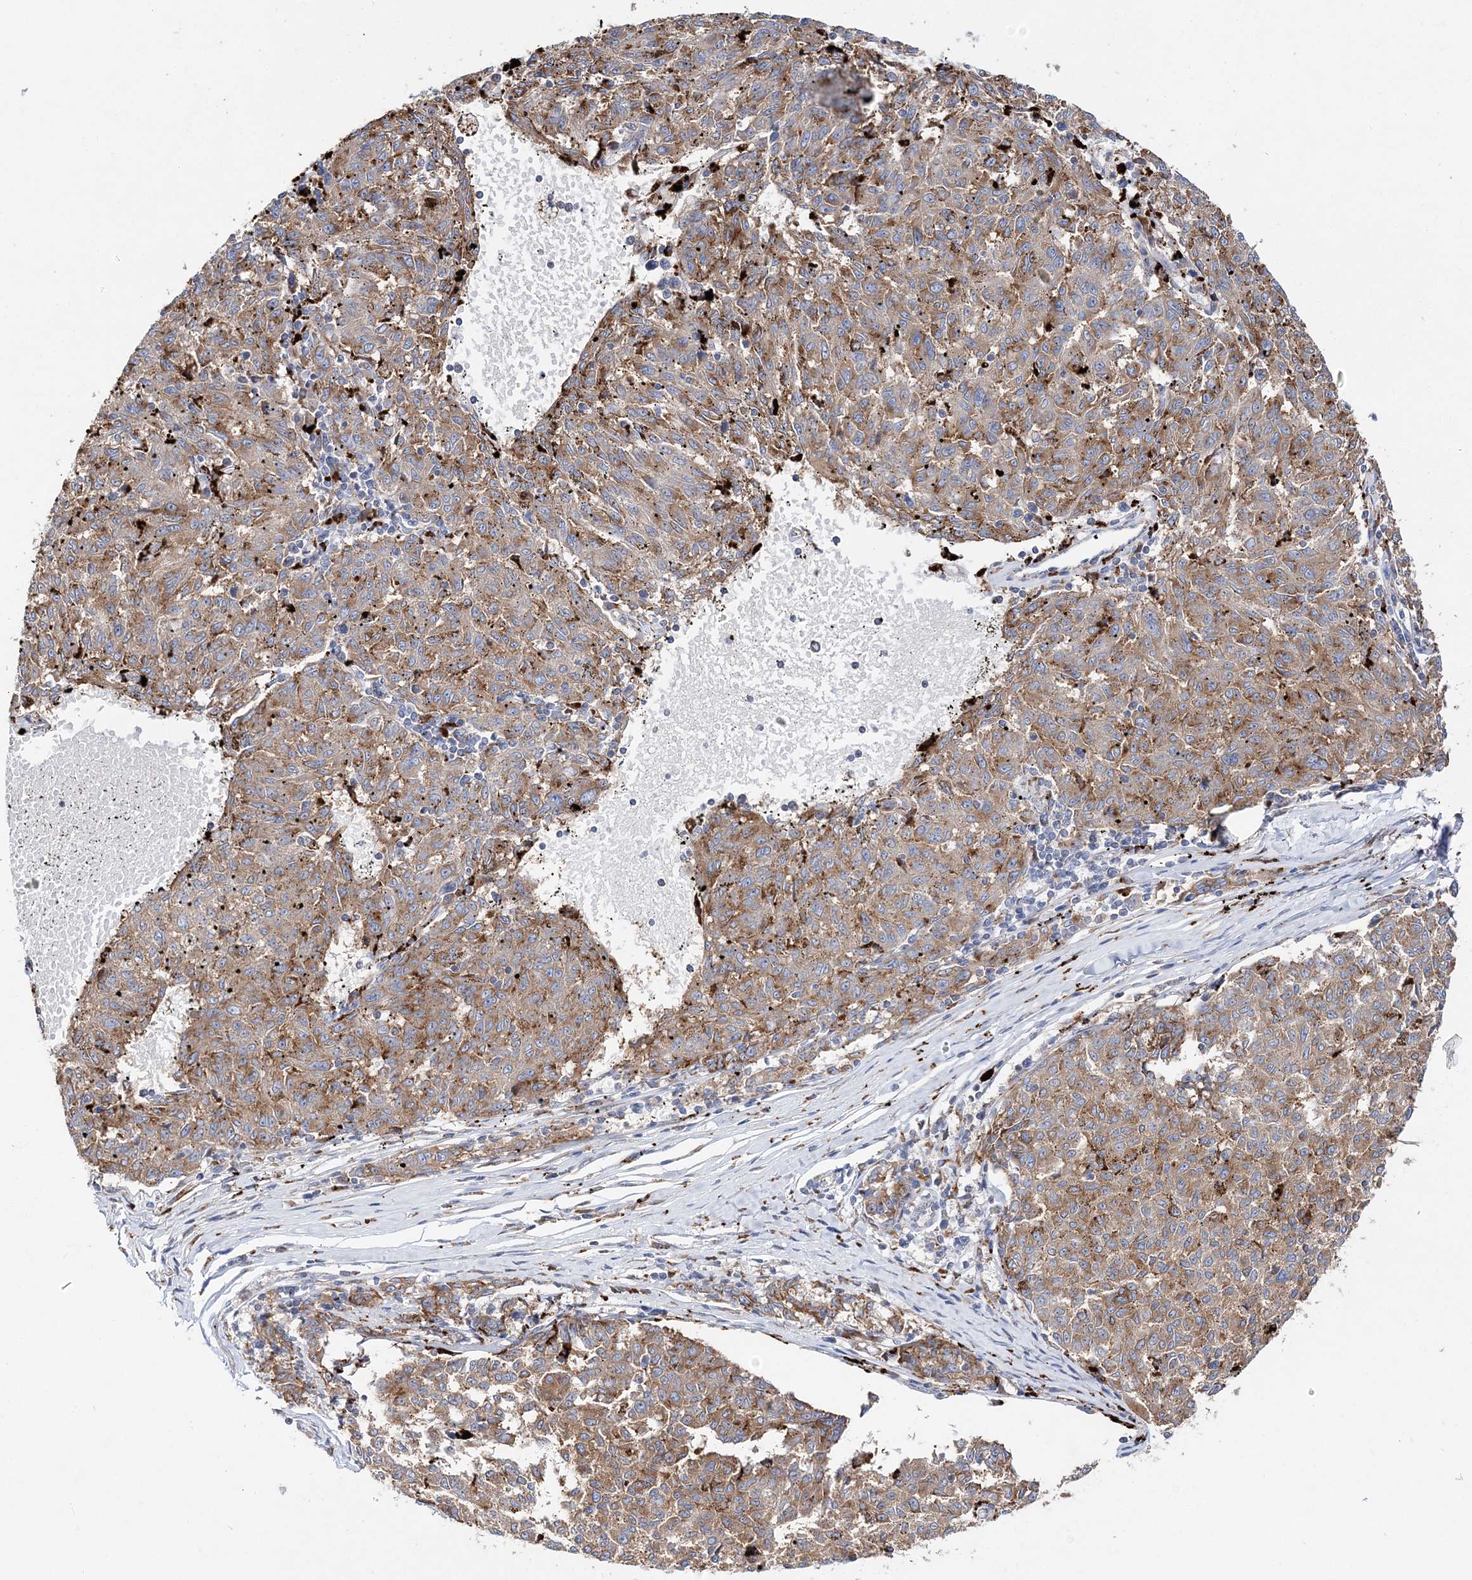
{"staining": {"intensity": "moderate", "quantity": ">75%", "location": "cytoplasmic/membranous"}, "tissue": "melanoma", "cell_type": "Tumor cells", "image_type": "cancer", "snomed": [{"axis": "morphology", "description": "Malignant melanoma, NOS"}, {"axis": "topography", "description": "Skin"}], "caption": "Approximately >75% of tumor cells in malignant melanoma display moderate cytoplasmic/membranous protein positivity as visualized by brown immunohistochemical staining.", "gene": "C3orf38", "patient": {"sex": "female", "age": 72}}